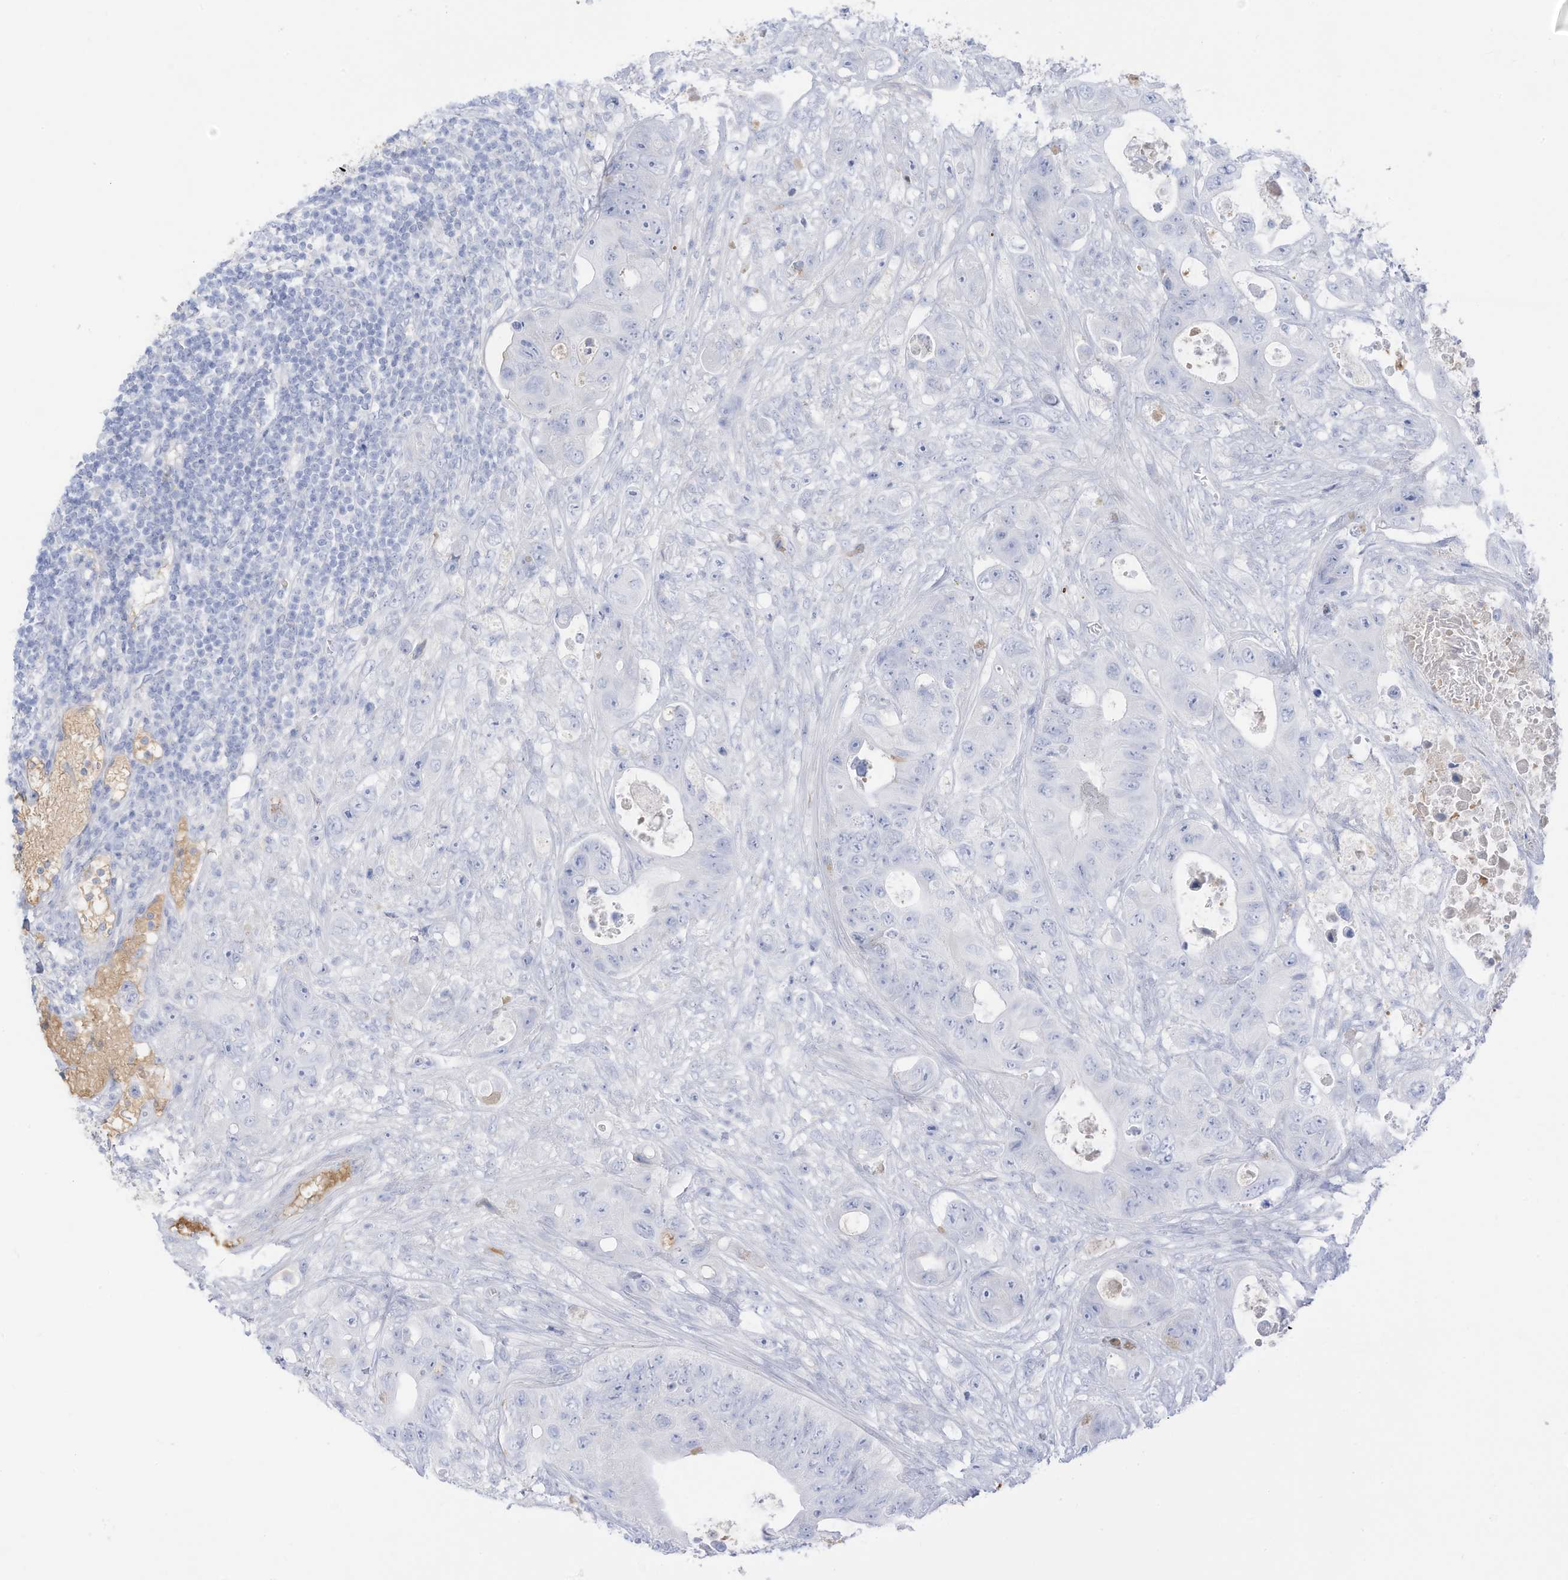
{"staining": {"intensity": "negative", "quantity": "none", "location": "none"}, "tissue": "colorectal cancer", "cell_type": "Tumor cells", "image_type": "cancer", "snomed": [{"axis": "morphology", "description": "Adenocarcinoma, NOS"}, {"axis": "topography", "description": "Colon"}], "caption": "Immunohistochemistry (IHC) of human adenocarcinoma (colorectal) reveals no expression in tumor cells.", "gene": "HSD17B13", "patient": {"sex": "female", "age": 46}}